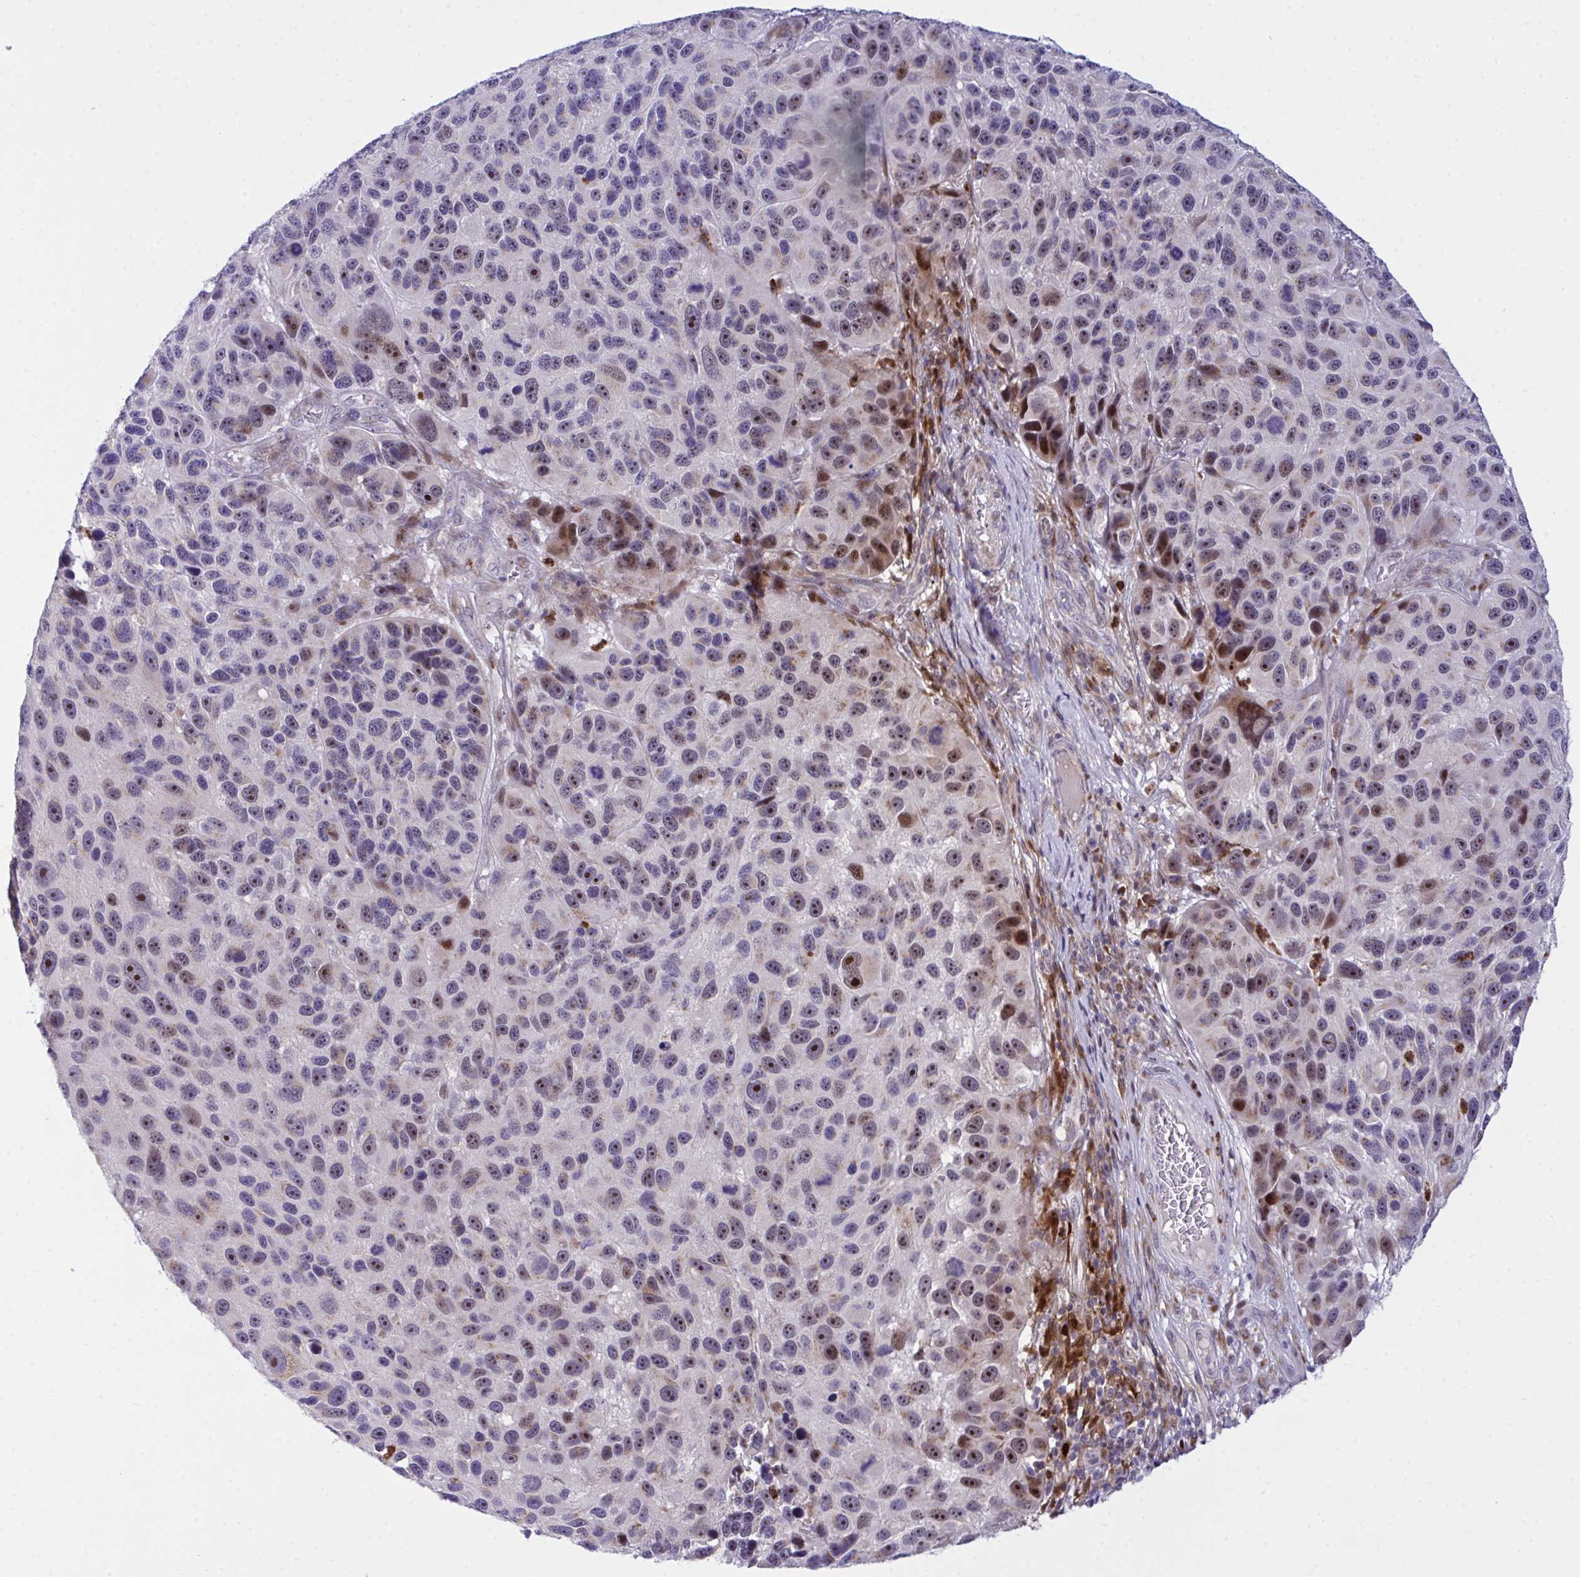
{"staining": {"intensity": "moderate", "quantity": "25%-75%", "location": "nuclear"}, "tissue": "melanoma", "cell_type": "Tumor cells", "image_type": "cancer", "snomed": [{"axis": "morphology", "description": "Malignant melanoma, NOS"}, {"axis": "topography", "description": "Skin"}], "caption": "Malignant melanoma was stained to show a protein in brown. There is medium levels of moderate nuclear staining in about 25%-75% of tumor cells. (Brightfield microscopy of DAB IHC at high magnification).", "gene": "ZNF554", "patient": {"sex": "male", "age": 53}}